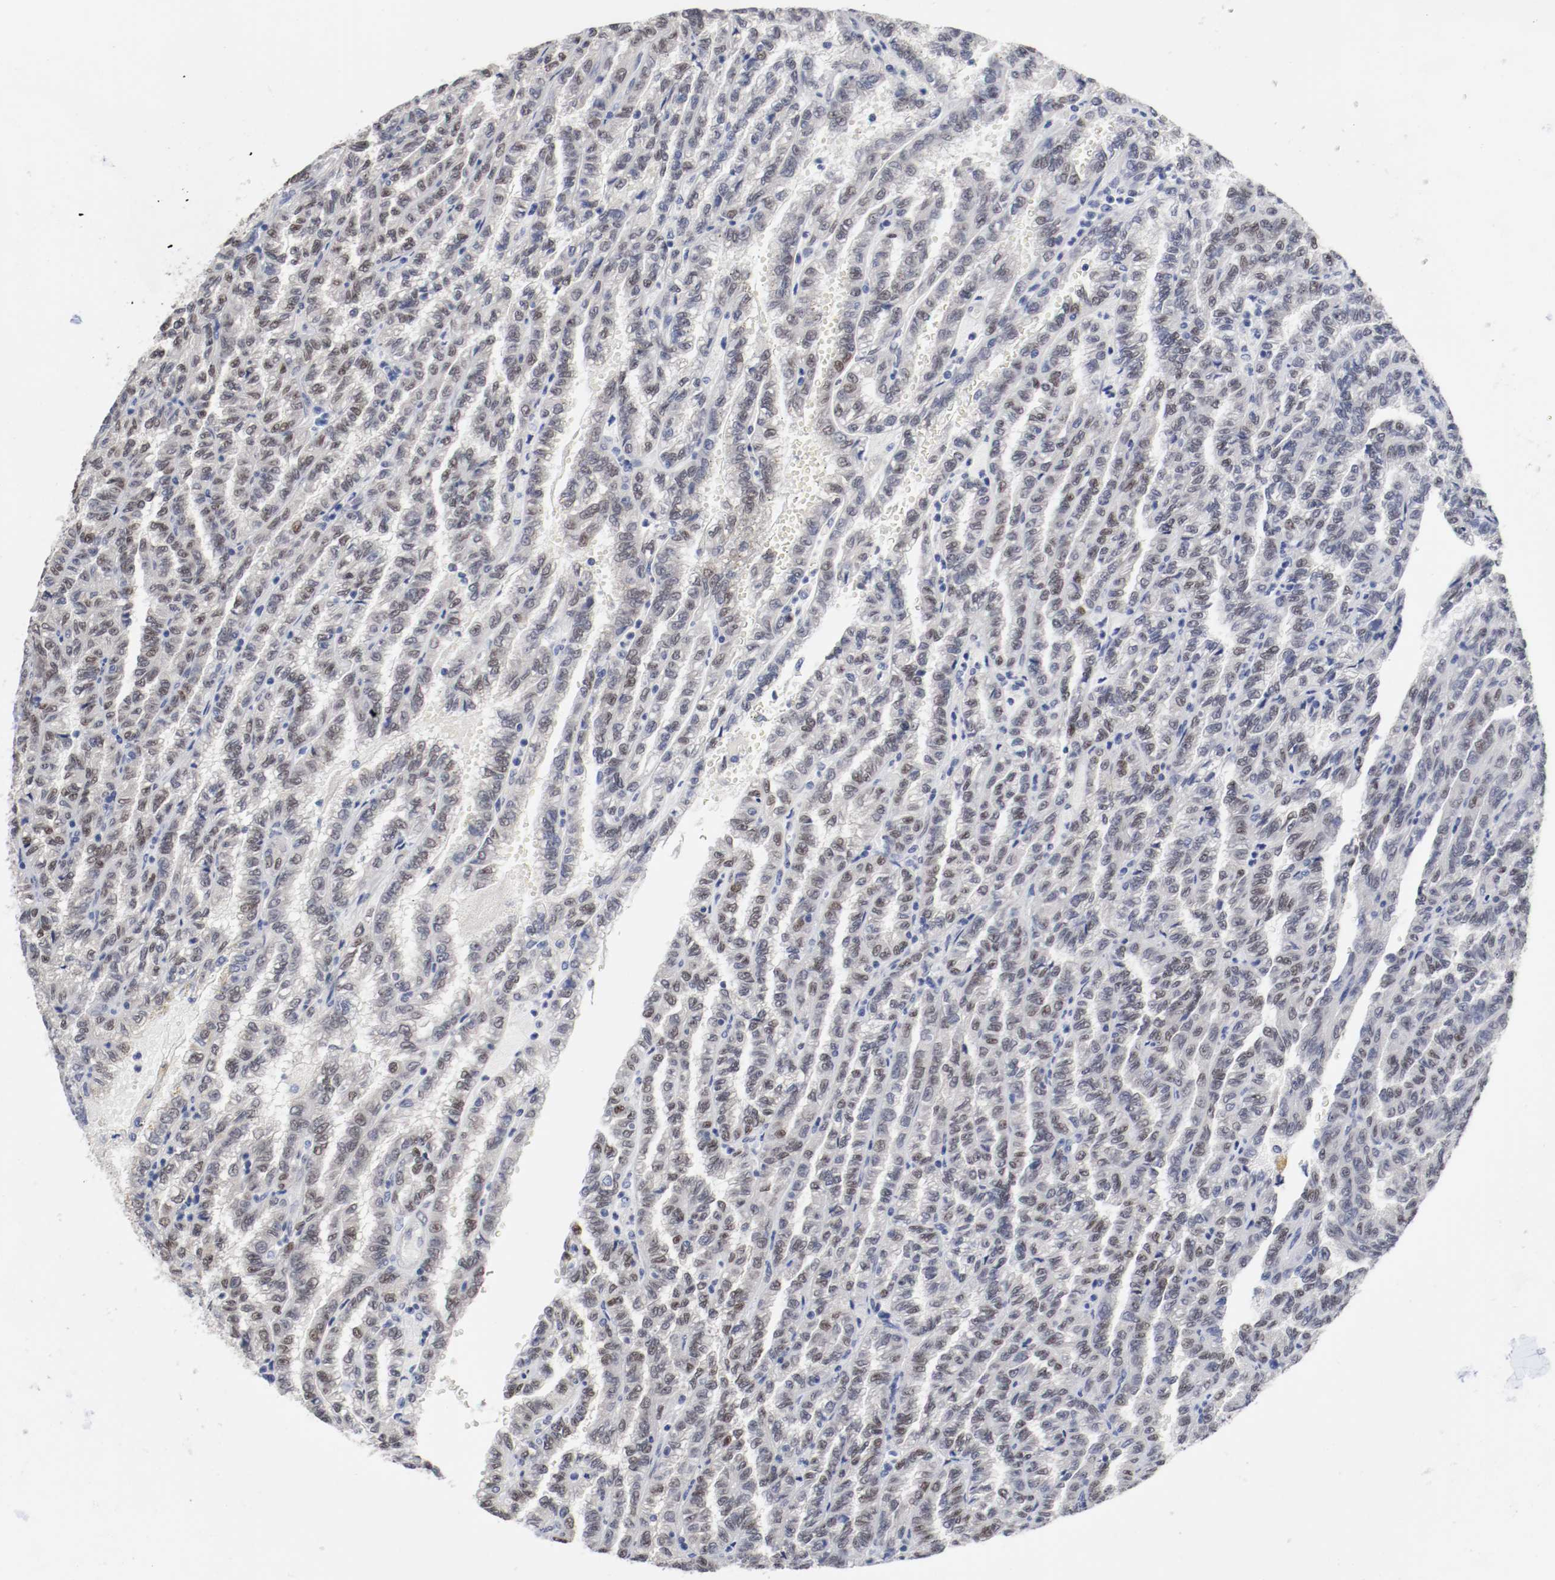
{"staining": {"intensity": "moderate", "quantity": "25%-75%", "location": "nuclear"}, "tissue": "renal cancer", "cell_type": "Tumor cells", "image_type": "cancer", "snomed": [{"axis": "morphology", "description": "Inflammation, NOS"}, {"axis": "morphology", "description": "Adenocarcinoma, NOS"}, {"axis": "topography", "description": "Kidney"}], "caption": "Protein expression analysis of renal adenocarcinoma shows moderate nuclear staining in approximately 25%-75% of tumor cells.", "gene": "FOSL2", "patient": {"sex": "male", "age": 68}}